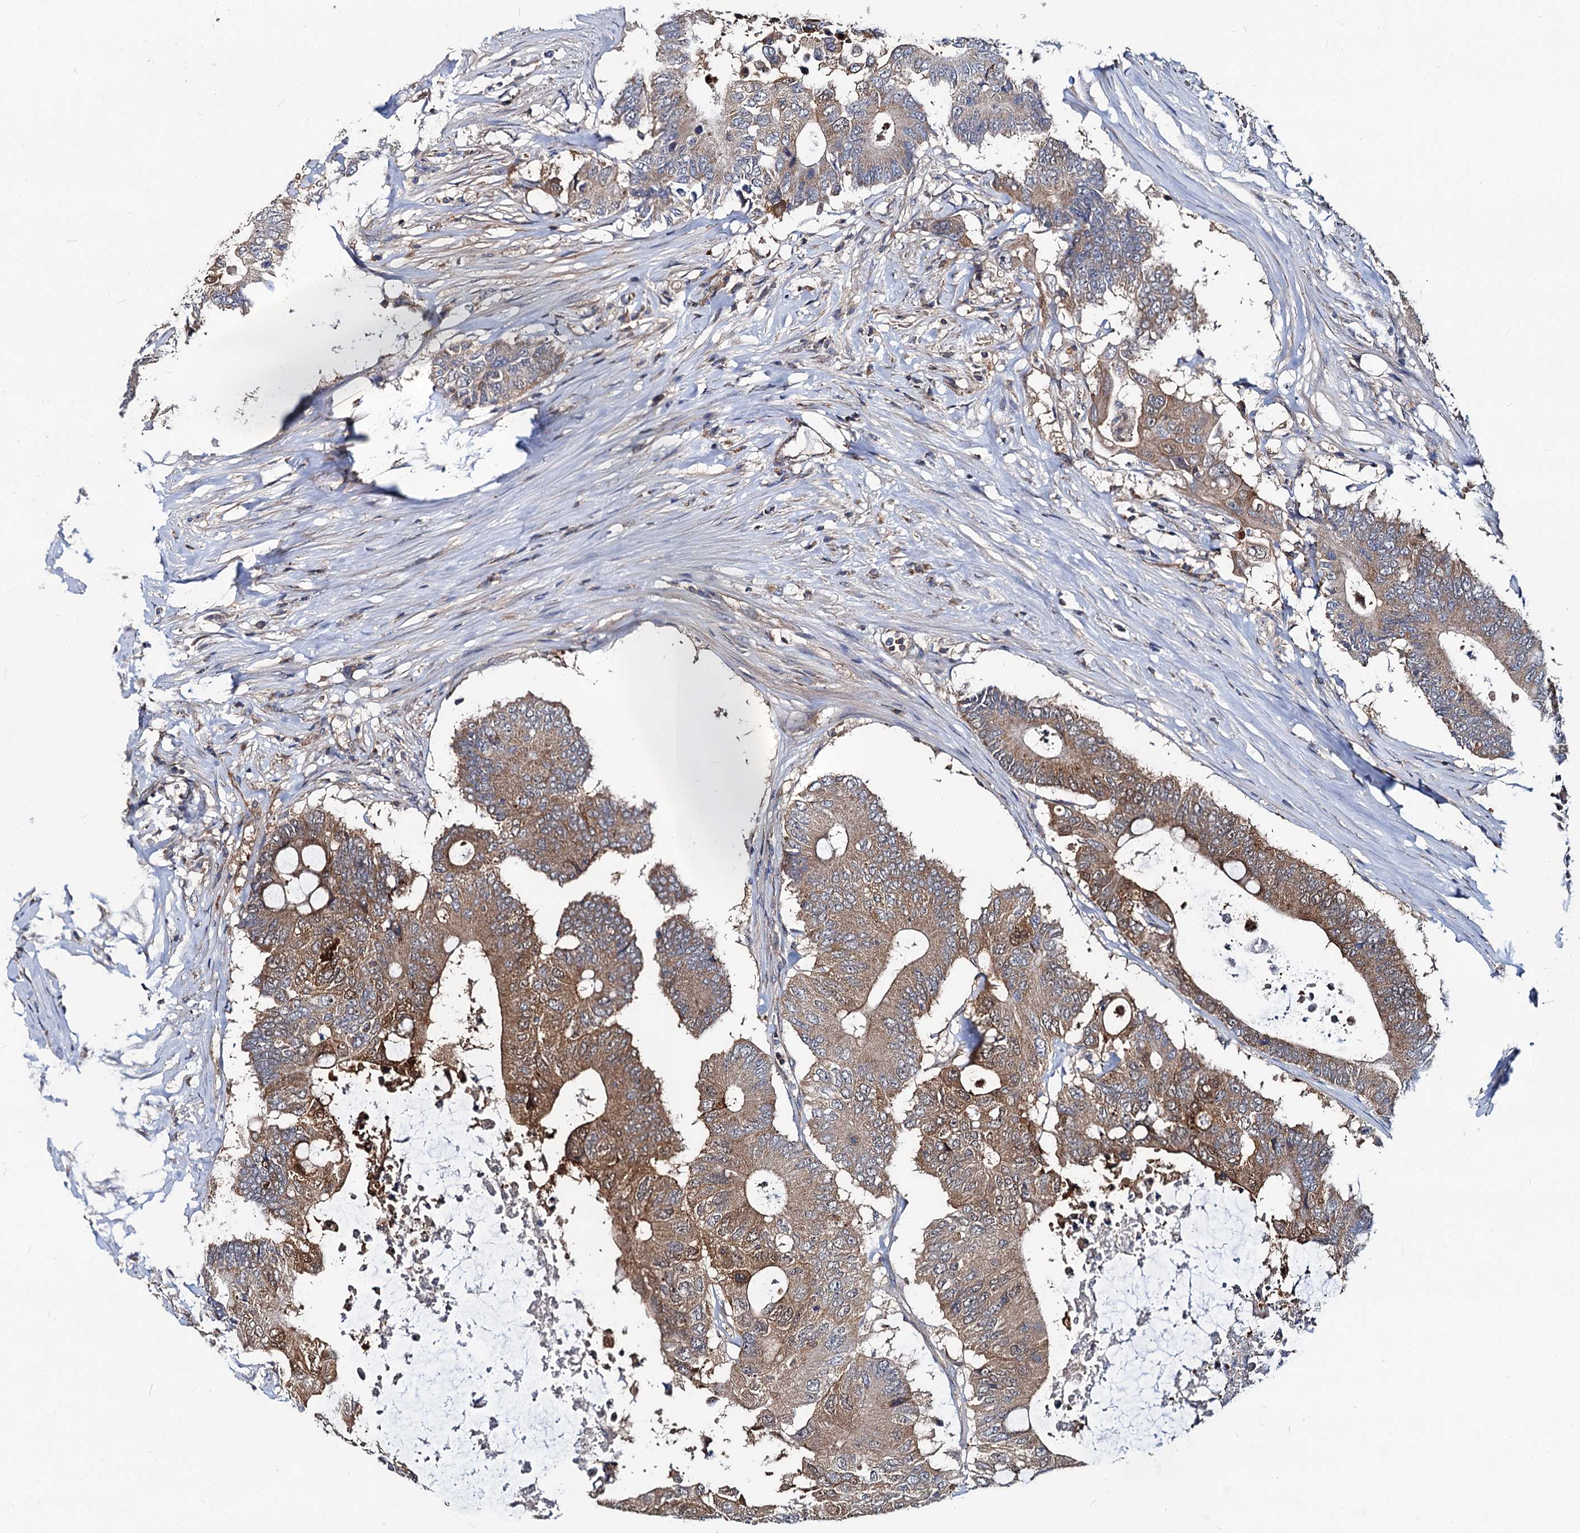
{"staining": {"intensity": "moderate", "quantity": ">75%", "location": "cytoplasmic/membranous"}, "tissue": "colorectal cancer", "cell_type": "Tumor cells", "image_type": "cancer", "snomed": [{"axis": "morphology", "description": "Adenocarcinoma, NOS"}, {"axis": "topography", "description": "Colon"}], "caption": "Immunohistochemical staining of human colorectal cancer (adenocarcinoma) displays moderate cytoplasmic/membranous protein staining in approximately >75% of tumor cells.", "gene": "IDI1", "patient": {"sex": "male", "age": 71}}